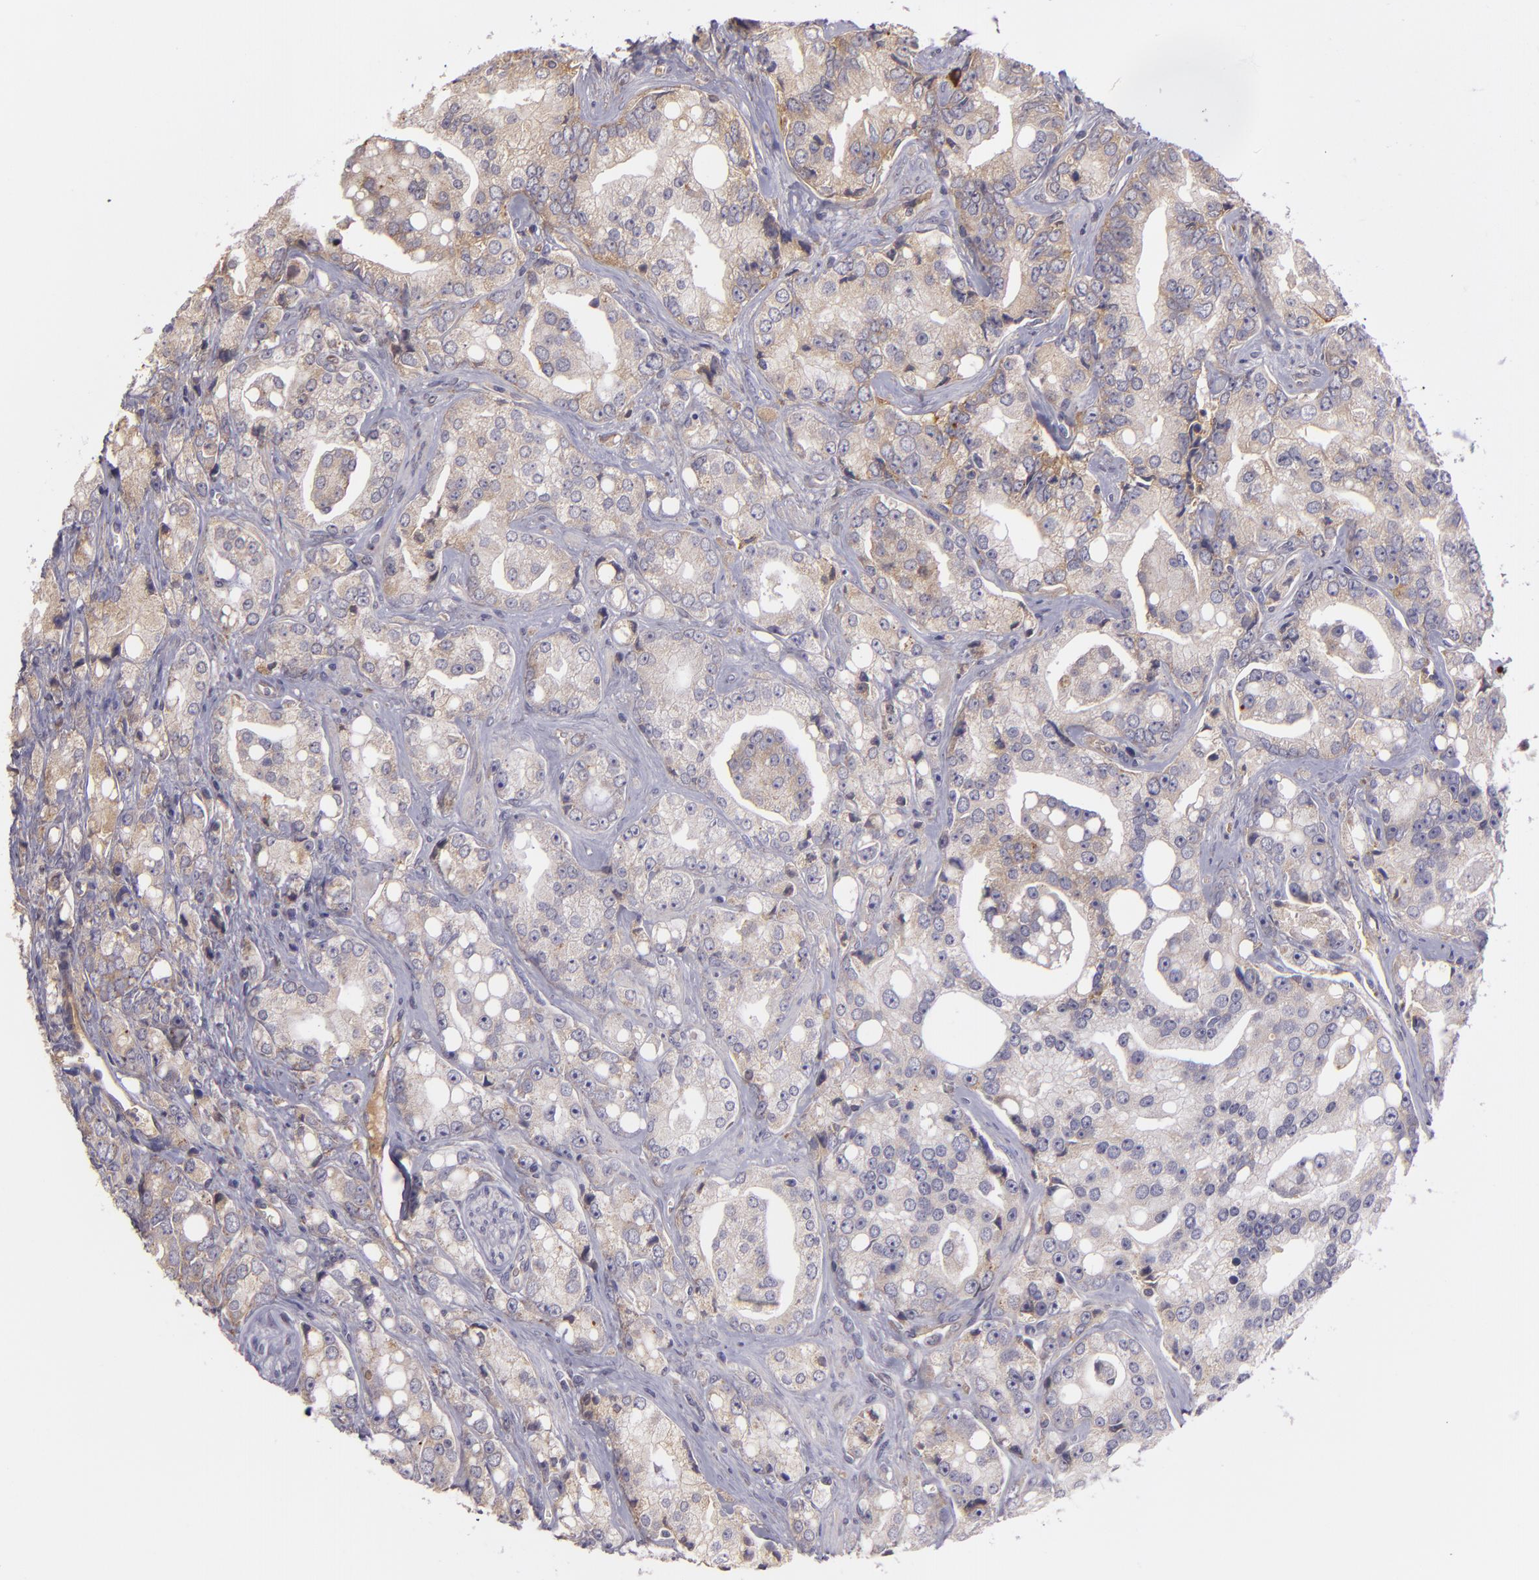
{"staining": {"intensity": "strong", "quantity": ">75%", "location": "cytoplasmic/membranous"}, "tissue": "prostate cancer", "cell_type": "Tumor cells", "image_type": "cancer", "snomed": [{"axis": "morphology", "description": "Adenocarcinoma, High grade"}, {"axis": "topography", "description": "Prostate"}], "caption": "Immunohistochemistry histopathology image of neoplastic tissue: prostate cancer stained using immunohistochemistry shows high levels of strong protein expression localized specifically in the cytoplasmic/membranous of tumor cells, appearing as a cytoplasmic/membranous brown color.", "gene": "ECE1", "patient": {"sex": "male", "age": 67}}